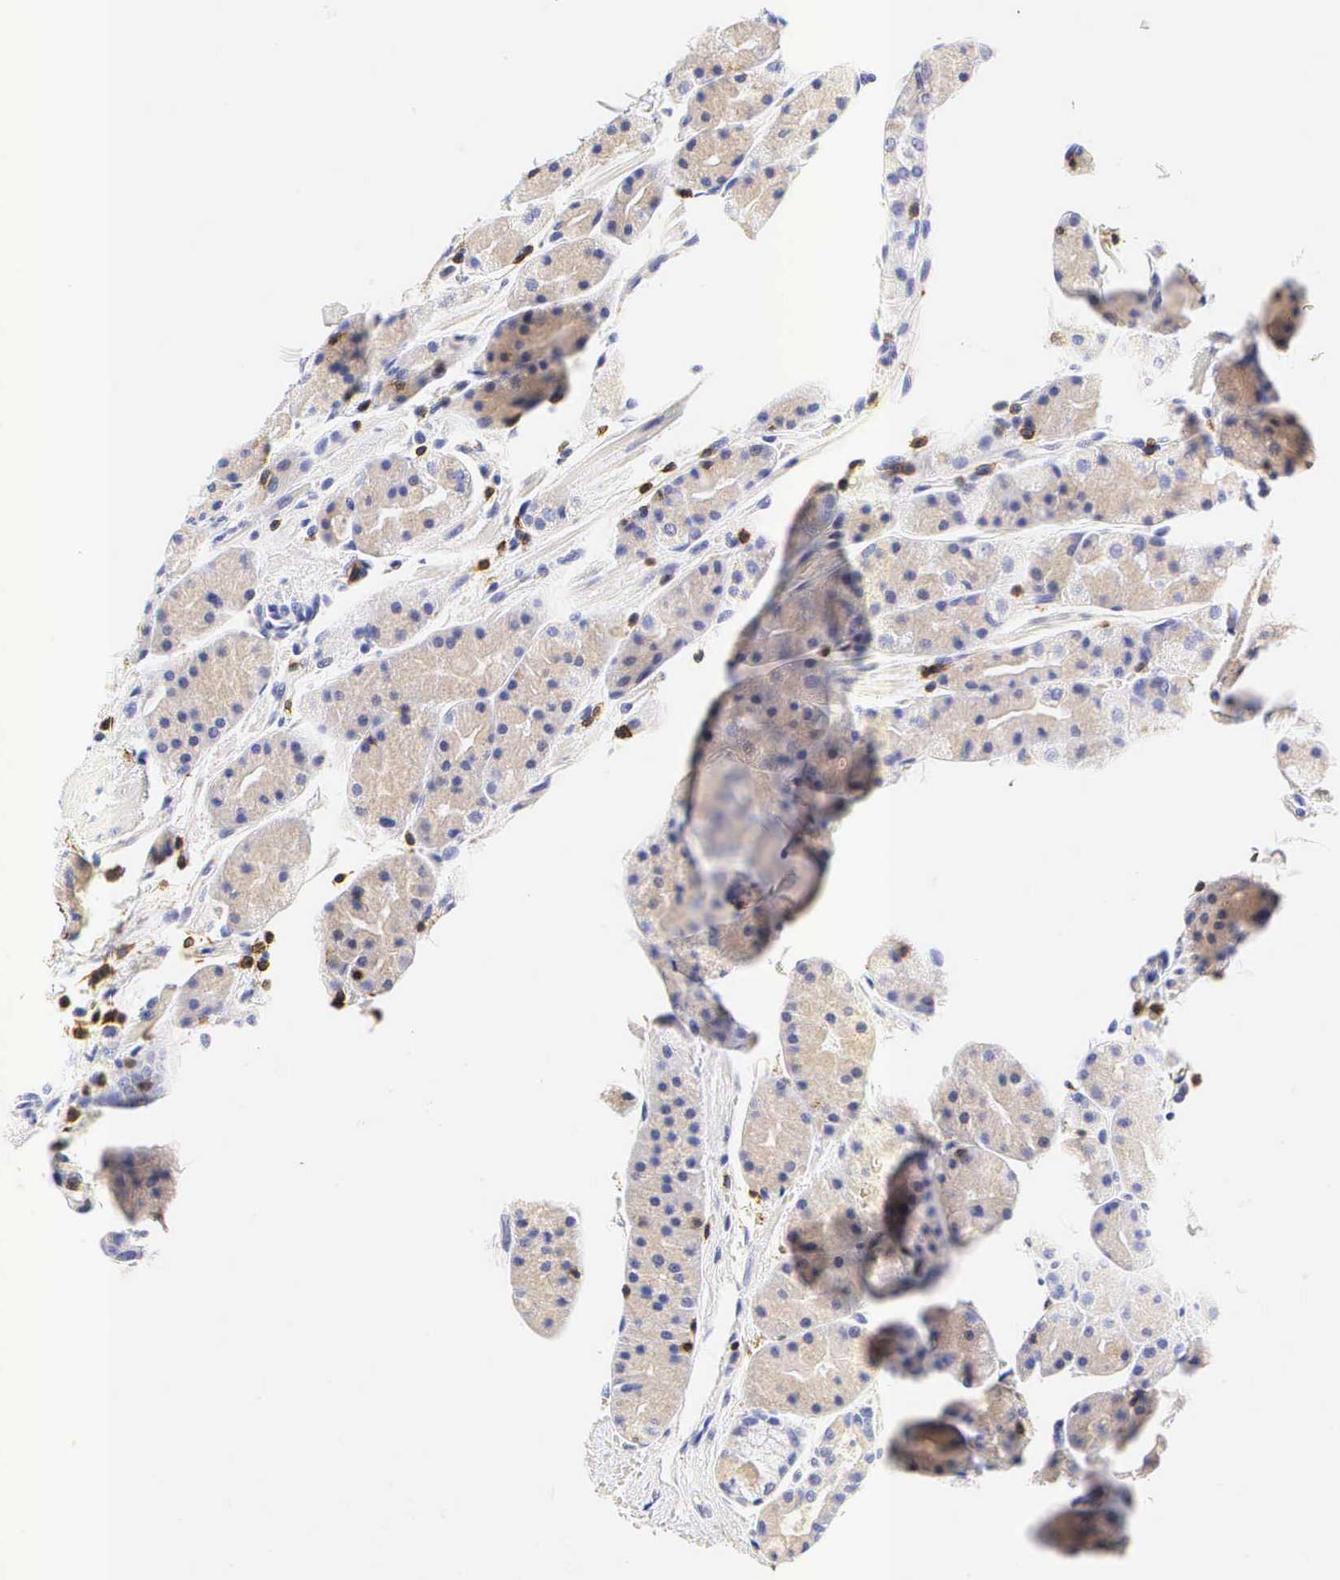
{"staining": {"intensity": "weak", "quantity": "25%-75%", "location": "cytoplasmic/membranous"}, "tissue": "stomach", "cell_type": "Glandular cells", "image_type": "normal", "snomed": [{"axis": "morphology", "description": "Normal tissue, NOS"}, {"axis": "topography", "description": "Stomach, upper"}], "caption": "Immunohistochemistry (IHC) of benign human stomach displays low levels of weak cytoplasmic/membranous staining in about 25%-75% of glandular cells. The protein of interest is shown in brown color, while the nuclei are stained blue.", "gene": "CD3E", "patient": {"sex": "male", "age": 72}}